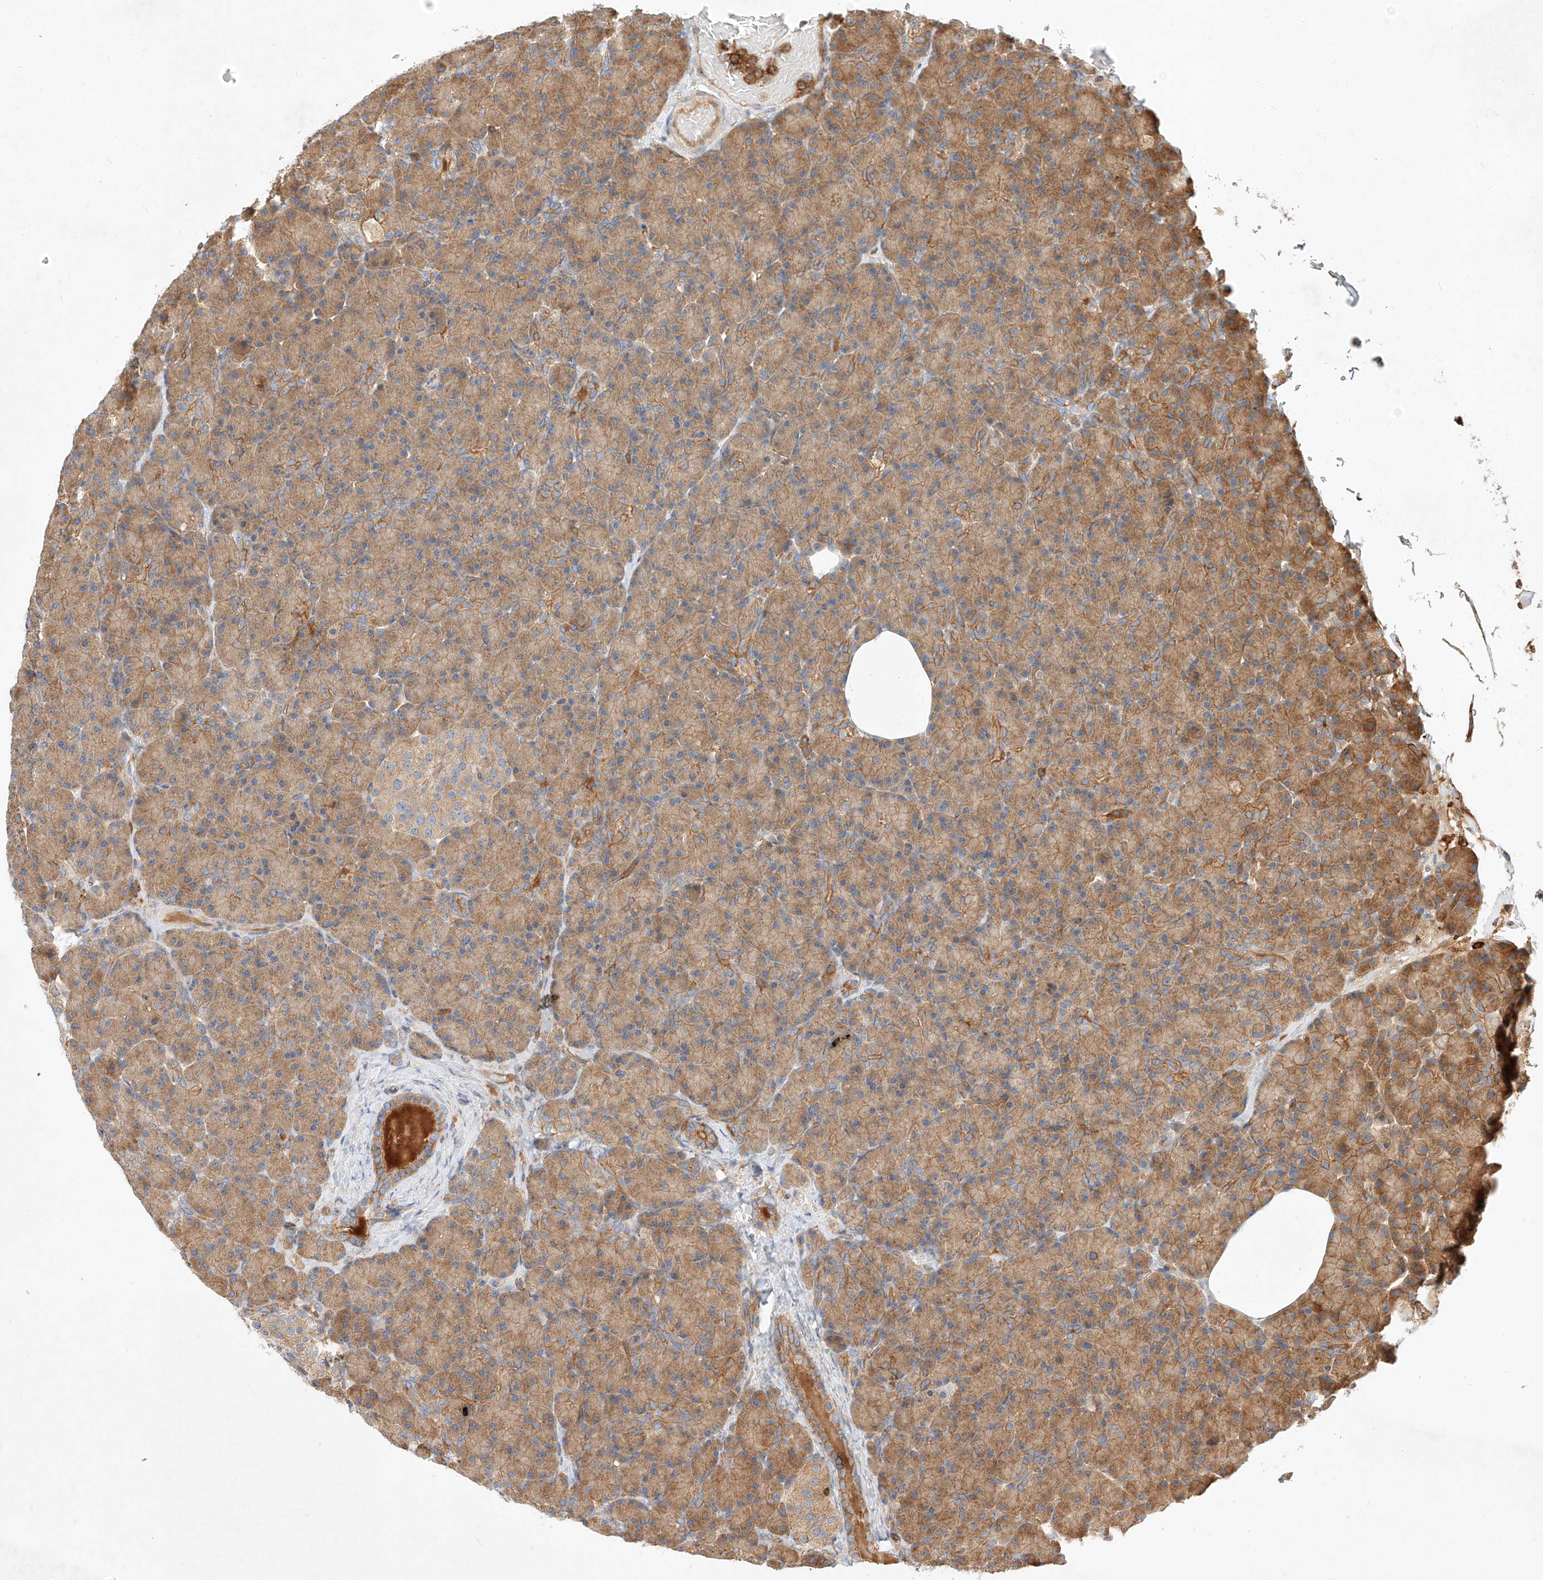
{"staining": {"intensity": "moderate", "quantity": ">75%", "location": "cytoplasmic/membranous"}, "tissue": "pancreas", "cell_type": "Exocrine glandular cells", "image_type": "normal", "snomed": [{"axis": "morphology", "description": "Normal tissue, NOS"}, {"axis": "topography", "description": "Pancreas"}], "caption": "IHC of normal human pancreas demonstrates medium levels of moderate cytoplasmic/membranous expression in about >75% of exocrine glandular cells. (Brightfield microscopy of DAB IHC at high magnification).", "gene": "NFAM1", "patient": {"sex": "female", "age": 43}}